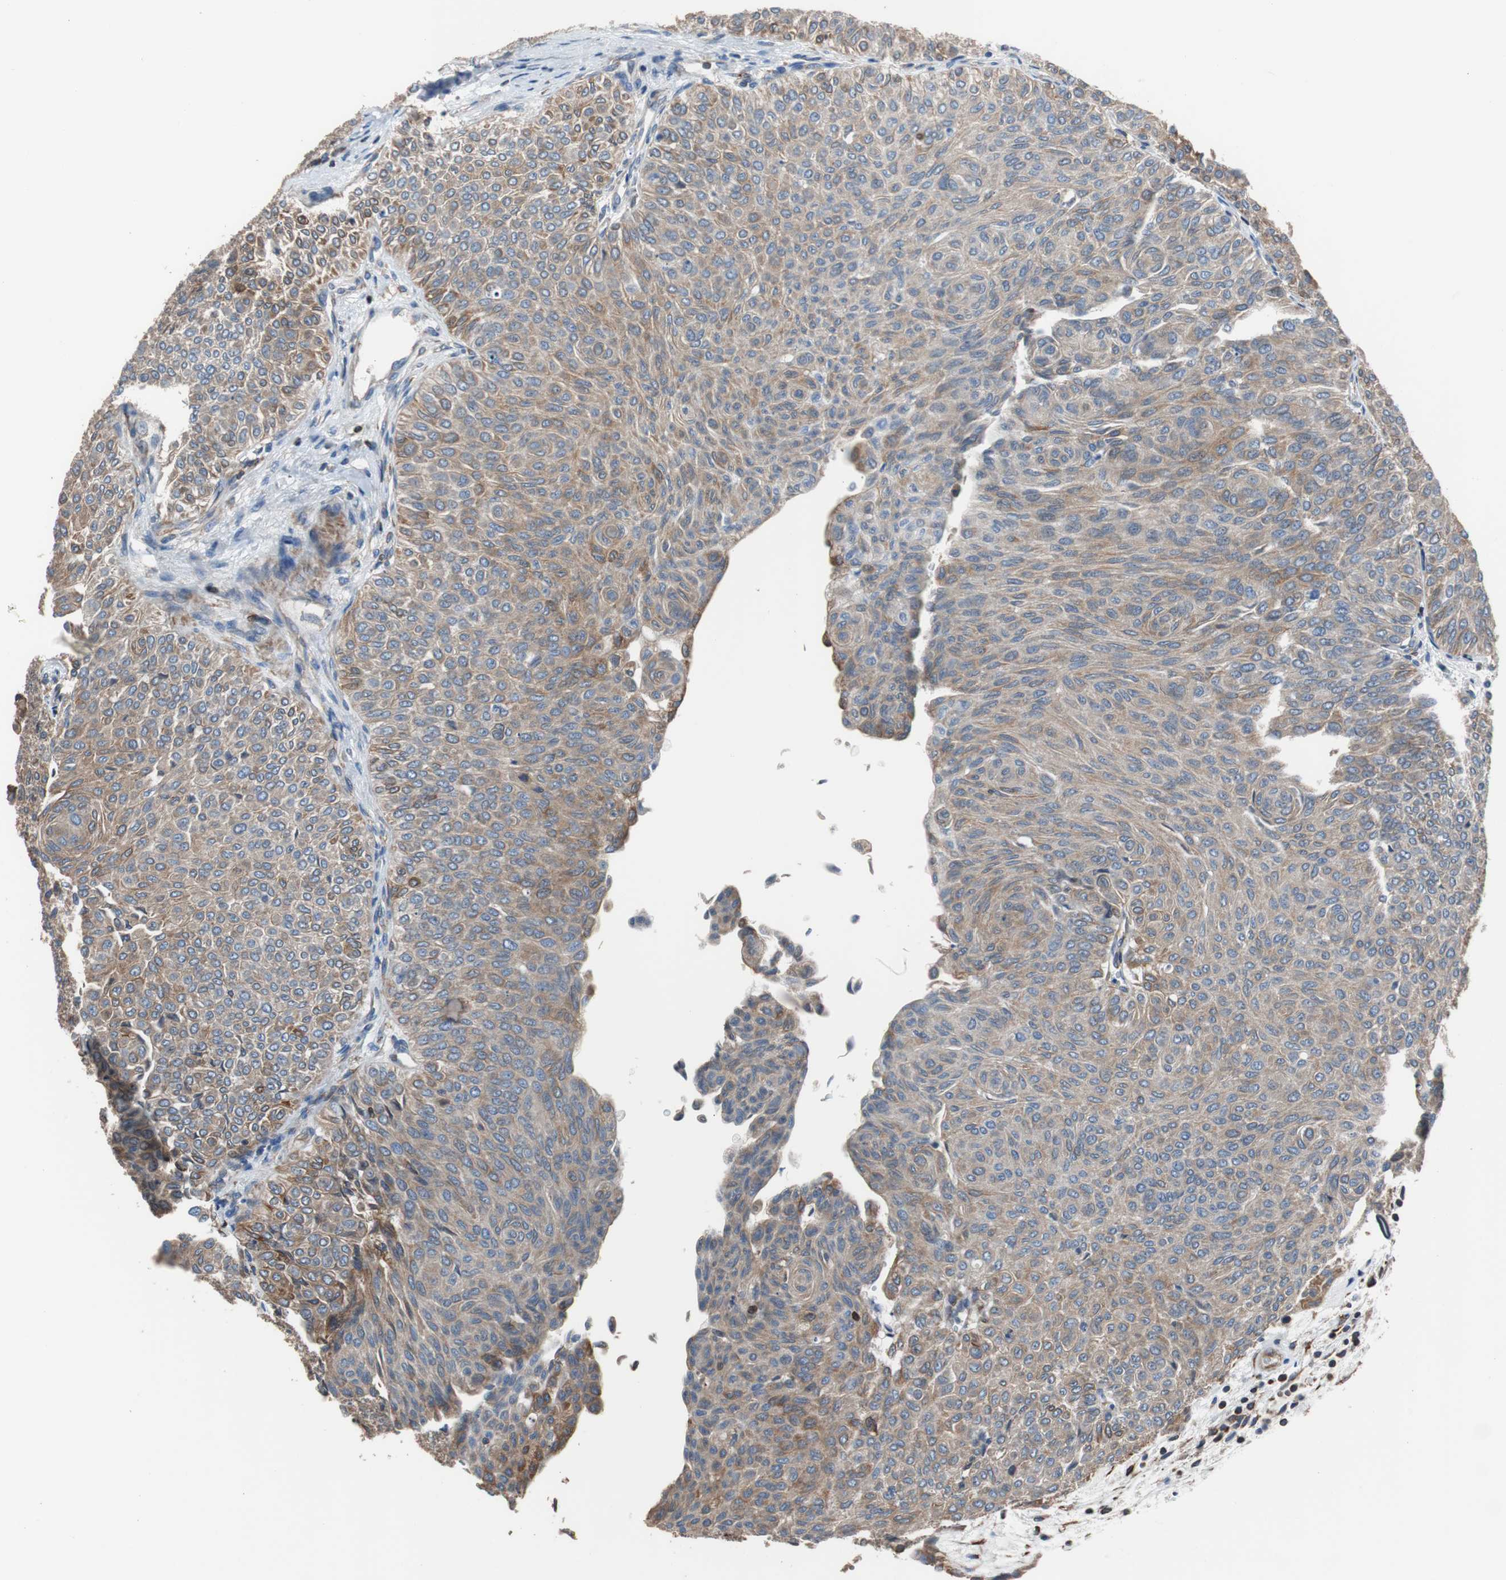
{"staining": {"intensity": "moderate", "quantity": ">75%", "location": "cytoplasmic/membranous"}, "tissue": "urothelial cancer", "cell_type": "Tumor cells", "image_type": "cancer", "snomed": [{"axis": "morphology", "description": "Urothelial carcinoma, Low grade"}, {"axis": "topography", "description": "Urinary bladder"}], "caption": "Immunohistochemistry (IHC) of human urothelial cancer displays medium levels of moderate cytoplasmic/membranous staining in about >75% of tumor cells.", "gene": "PBXIP1", "patient": {"sex": "male", "age": 78}}